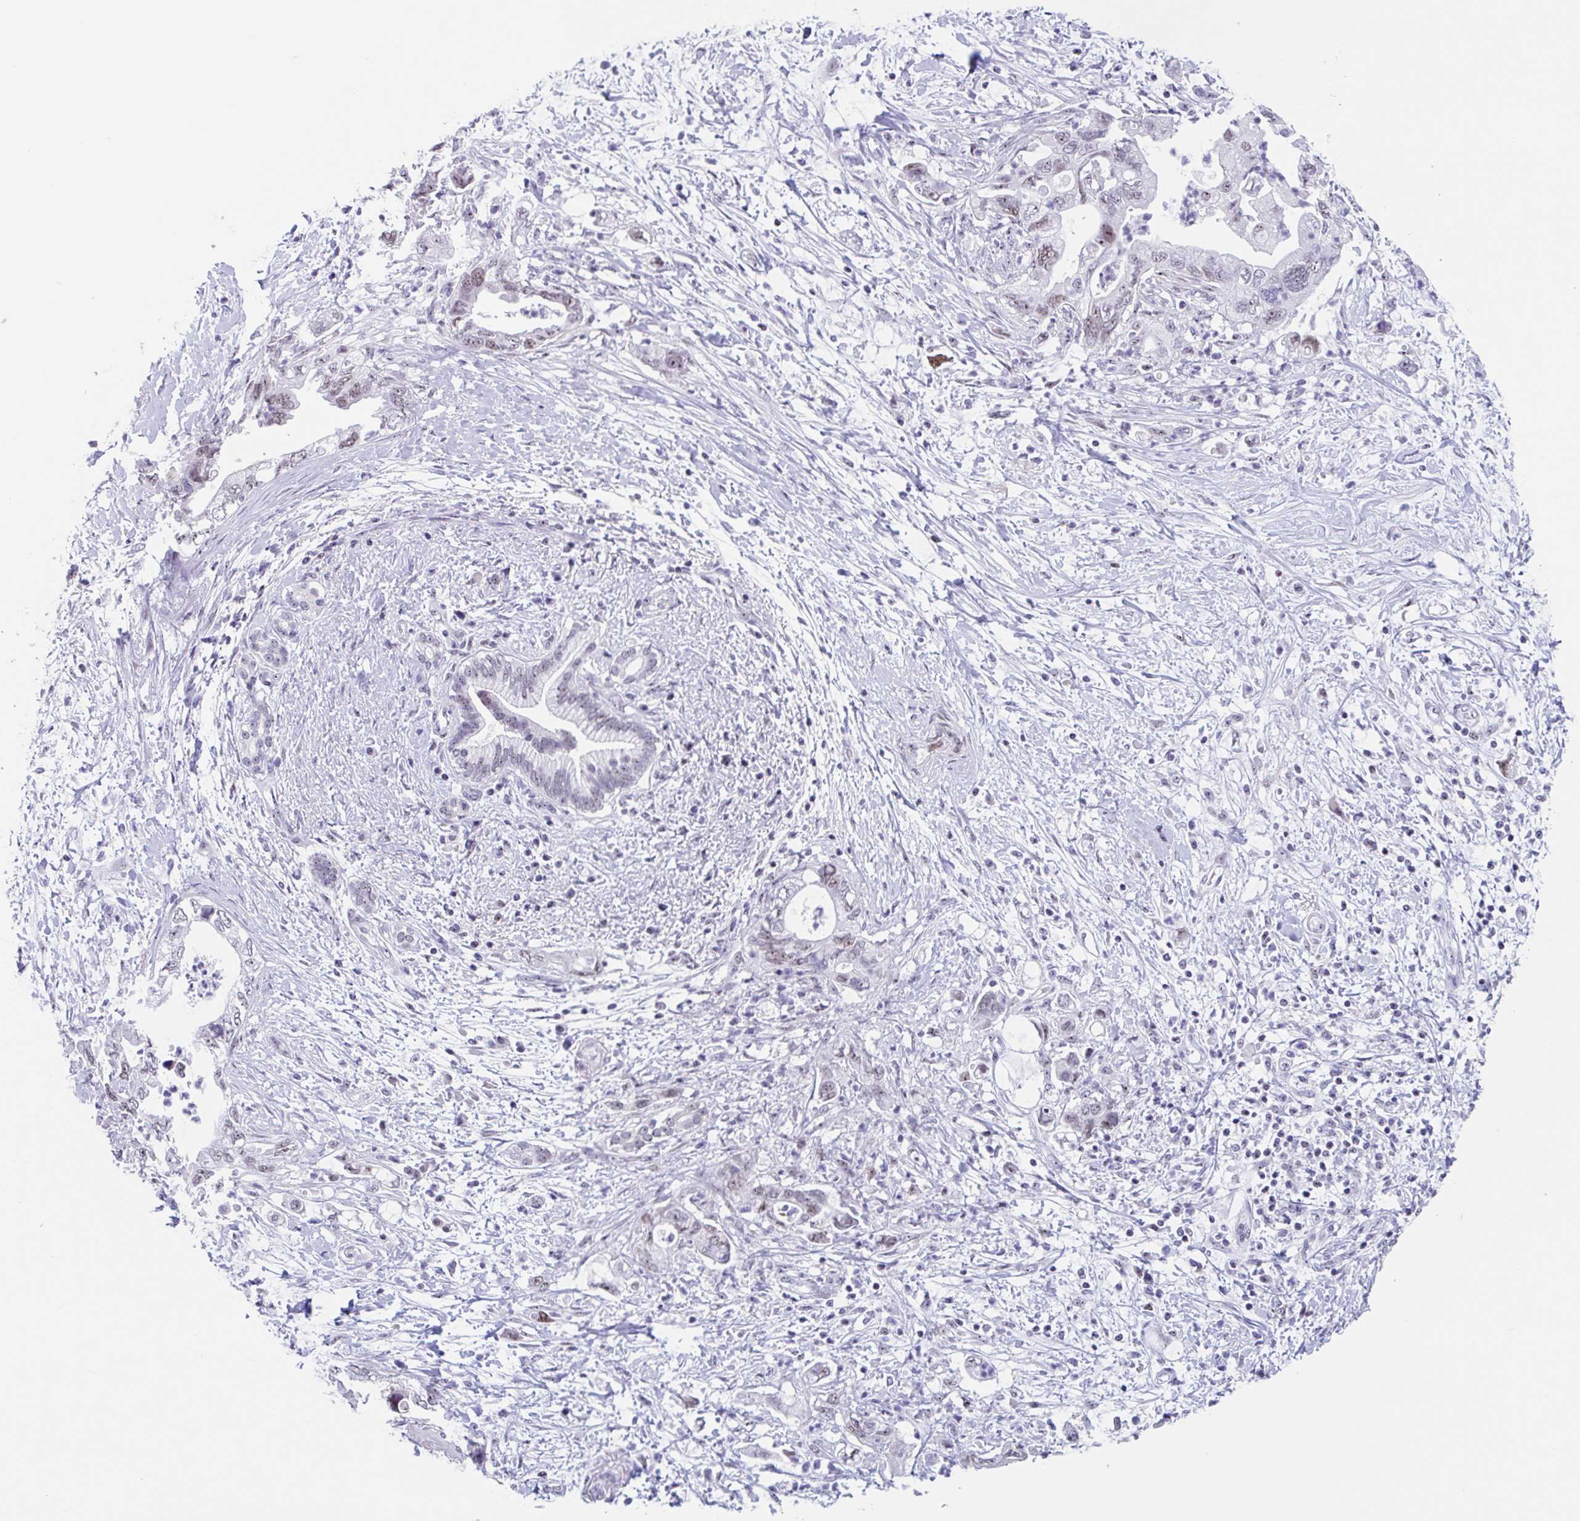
{"staining": {"intensity": "moderate", "quantity": "25%-75%", "location": "nuclear"}, "tissue": "pancreatic cancer", "cell_type": "Tumor cells", "image_type": "cancer", "snomed": [{"axis": "morphology", "description": "Adenocarcinoma, NOS"}, {"axis": "topography", "description": "Pancreas"}], "caption": "Human adenocarcinoma (pancreatic) stained for a protein (brown) reveals moderate nuclear positive expression in about 25%-75% of tumor cells.", "gene": "LENG9", "patient": {"sex": "female", "age": 73}}